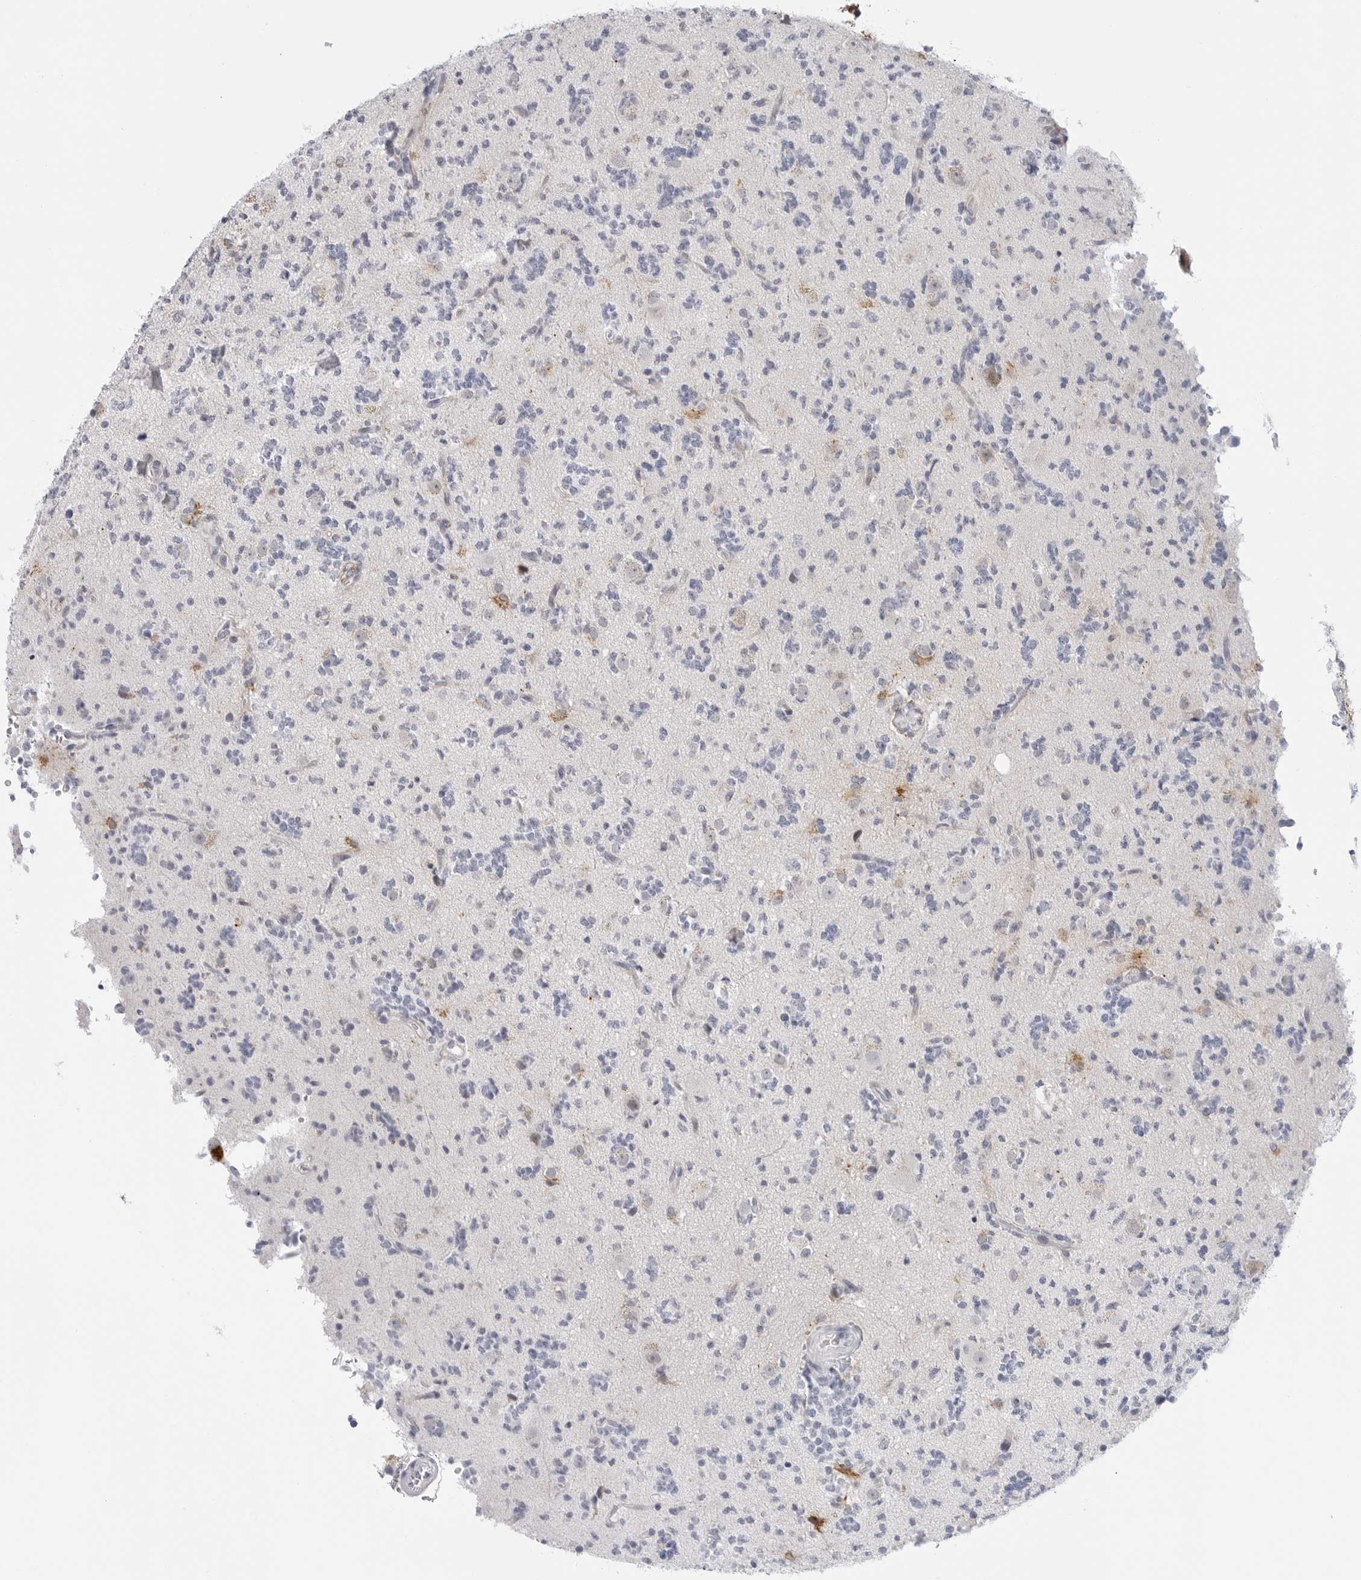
{"staining": {"intensity": "negative", "quantity": "none", "location": "none"}, "tissue": "glioma", "cell_type": "Tumor cells", "image_type": "cancer", "snomed": [{"axis": "morphology", "description": "Glioma, malignant, High grade"}, {"axis": "topography", "description": "Brain"}], "caption": "Tumor cells show no significant positivity in glioma.", "gene": "HSPB7", "patient": {"sex": "female", "age": 62}}